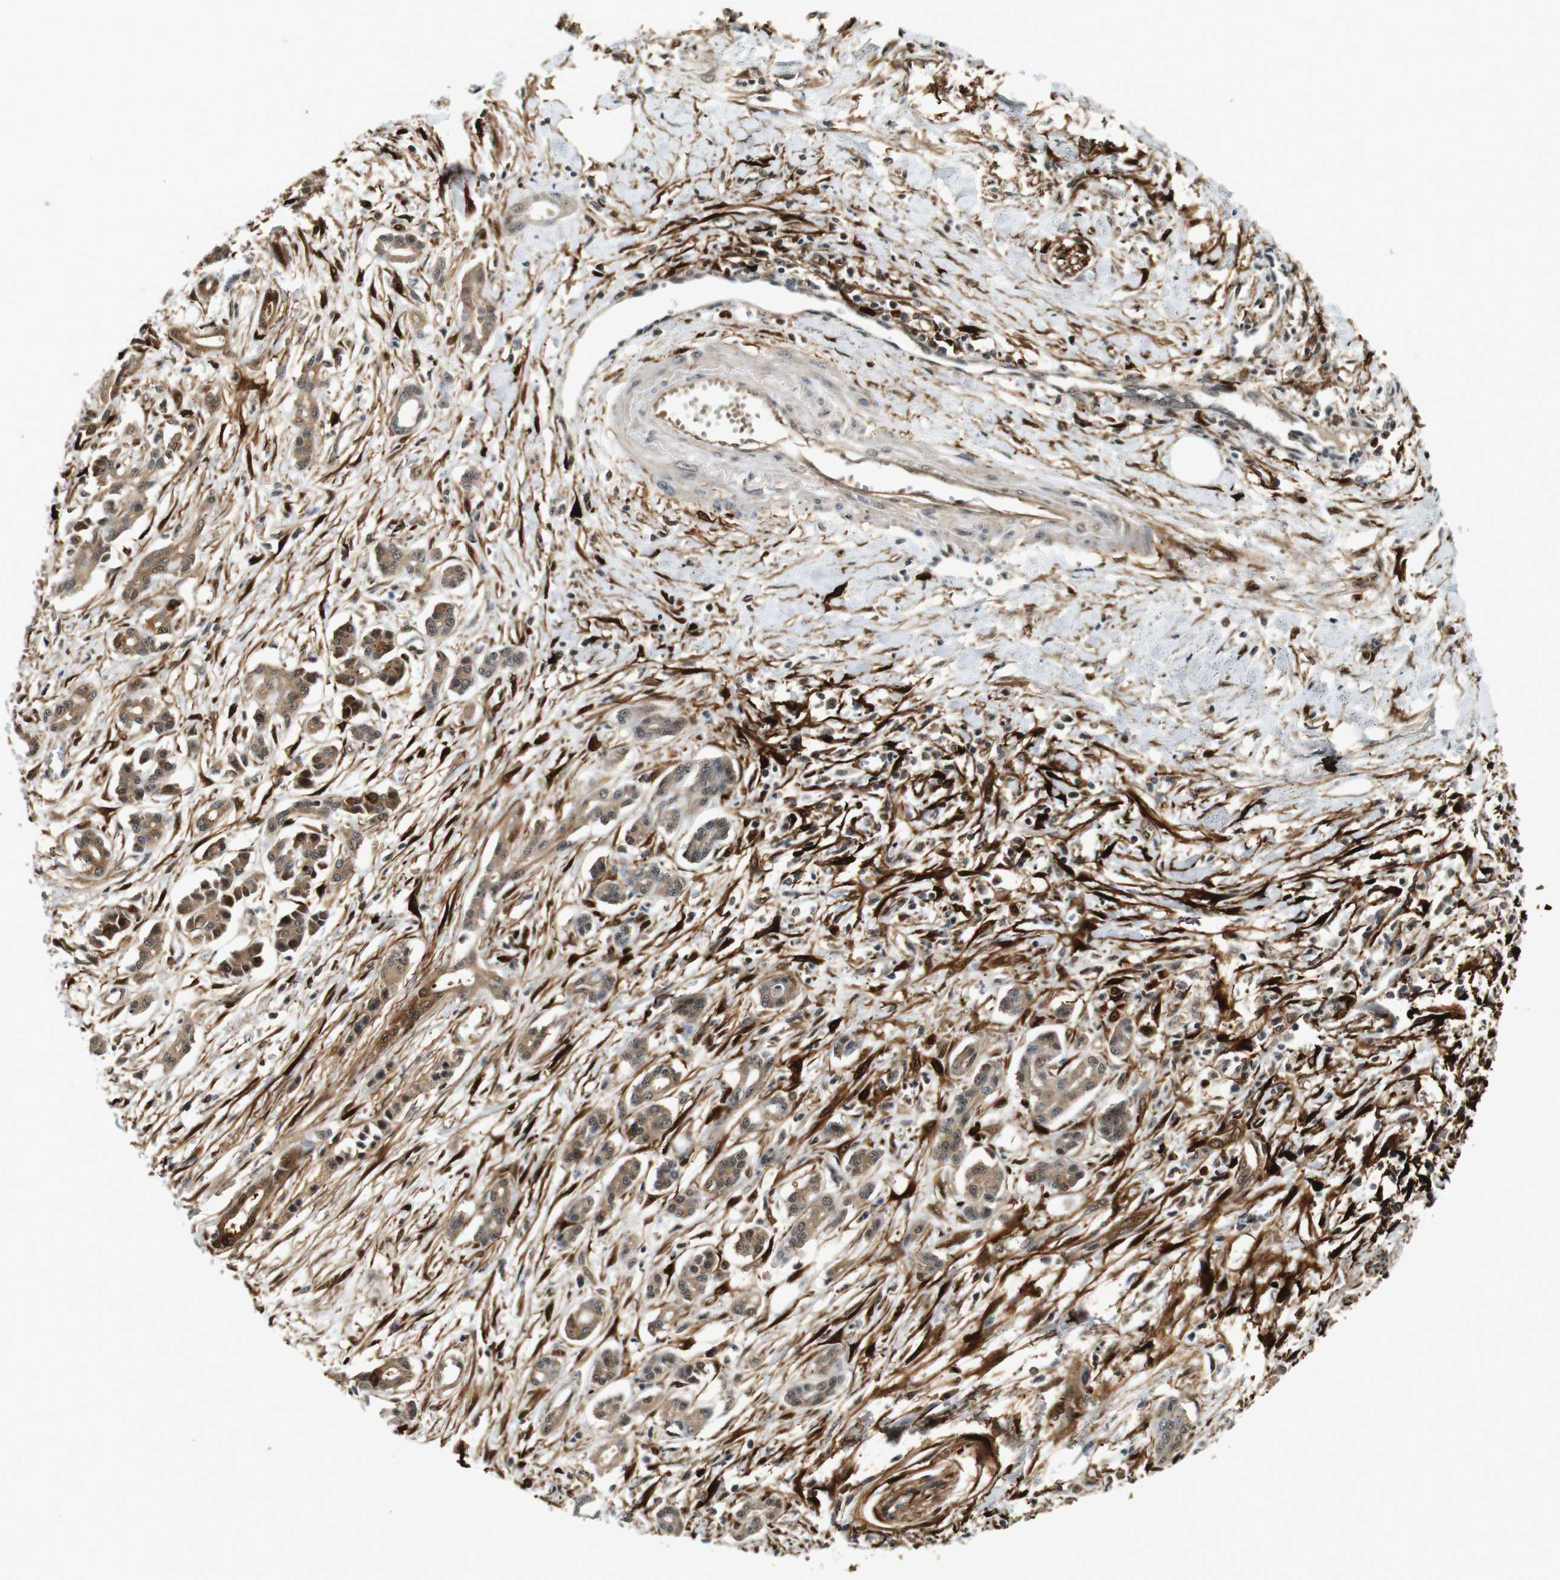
{"staining": {"intensity": "moderate", "quantity": ">75%", "location": "cytoplasmic/membranous,nuclear"}, "tissue": "pancreatic cancer", "cell_type": "Tumor cells", "image_type": "cancer", "snomed": [{"axis": "morphology", "description": "Adenocarcinoma, NOS"}, {"axis": "topography", "description": "Pancreas"}], "caption": "Human pancreatic cancer (adenocarcinoma) stained for a protein (brown) shows moderate cytoplasmic/membranous and nuclear positive expression in approximately >75% of tumor cells.", "gene": "LXN", "patient": {"sex": "male", "age": 56}}